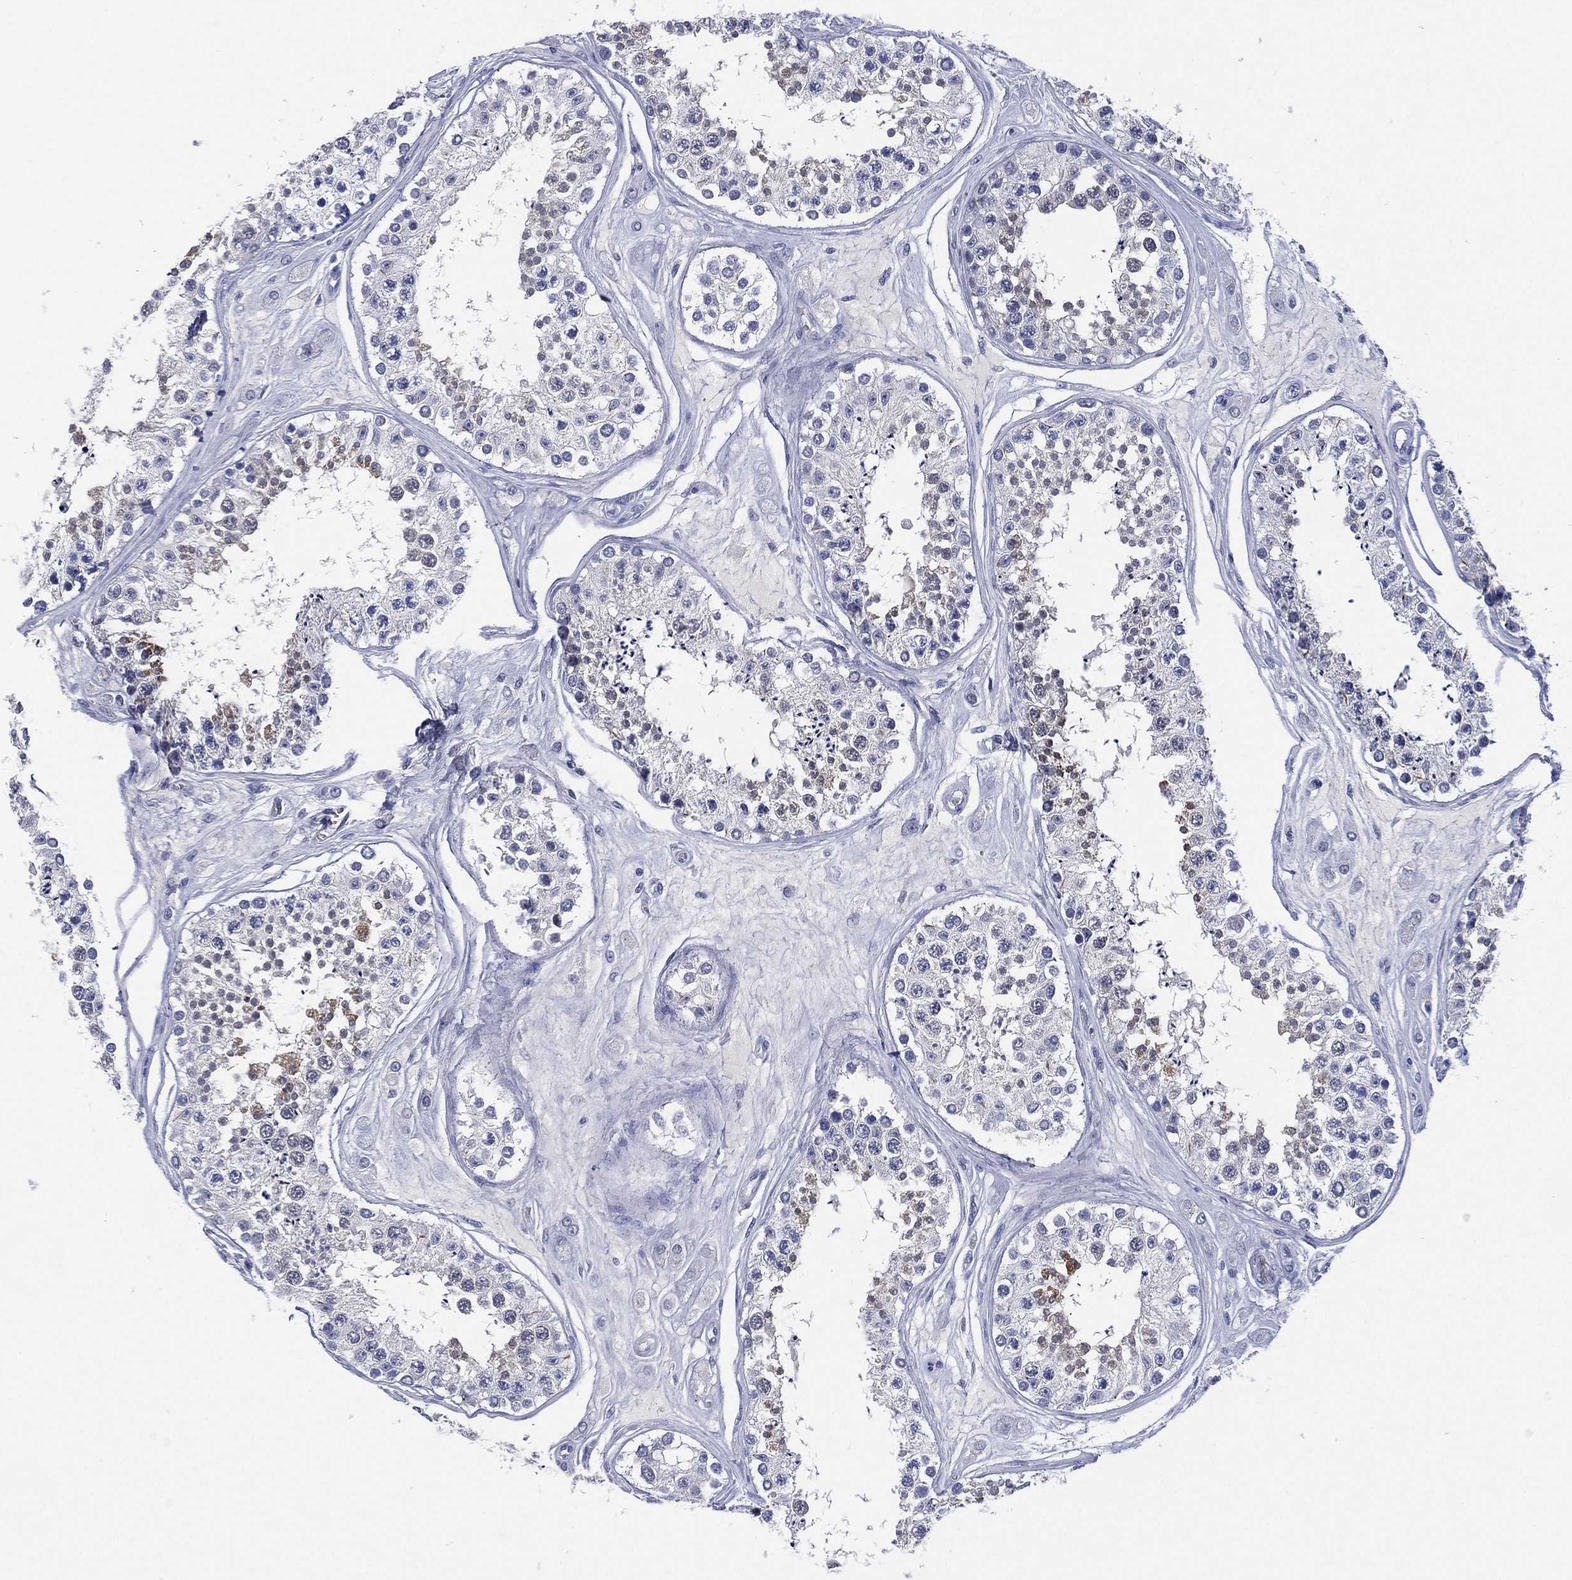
{"staining": {"intensity": "moderate", "quantity": "<25%", "location": "cytoplasmic/membranous"}, "tissue": "testis", "cell_type": "Cells in seminiferous ducts", "image_type": "normal", "snomed": [{"axis": "morphology", "description": "Normal tissue, NOS"}, {"axis": "topography", "description": "Testis"}], "caption": "Unremarkable testis displays moderate cytoplasmic/membranous staining in about <25% of cells in seminiferous ducts, visualized by immunohistochemistry.", "gene": "C5orf46", "patient": {"sex": "male", "age": 25}}